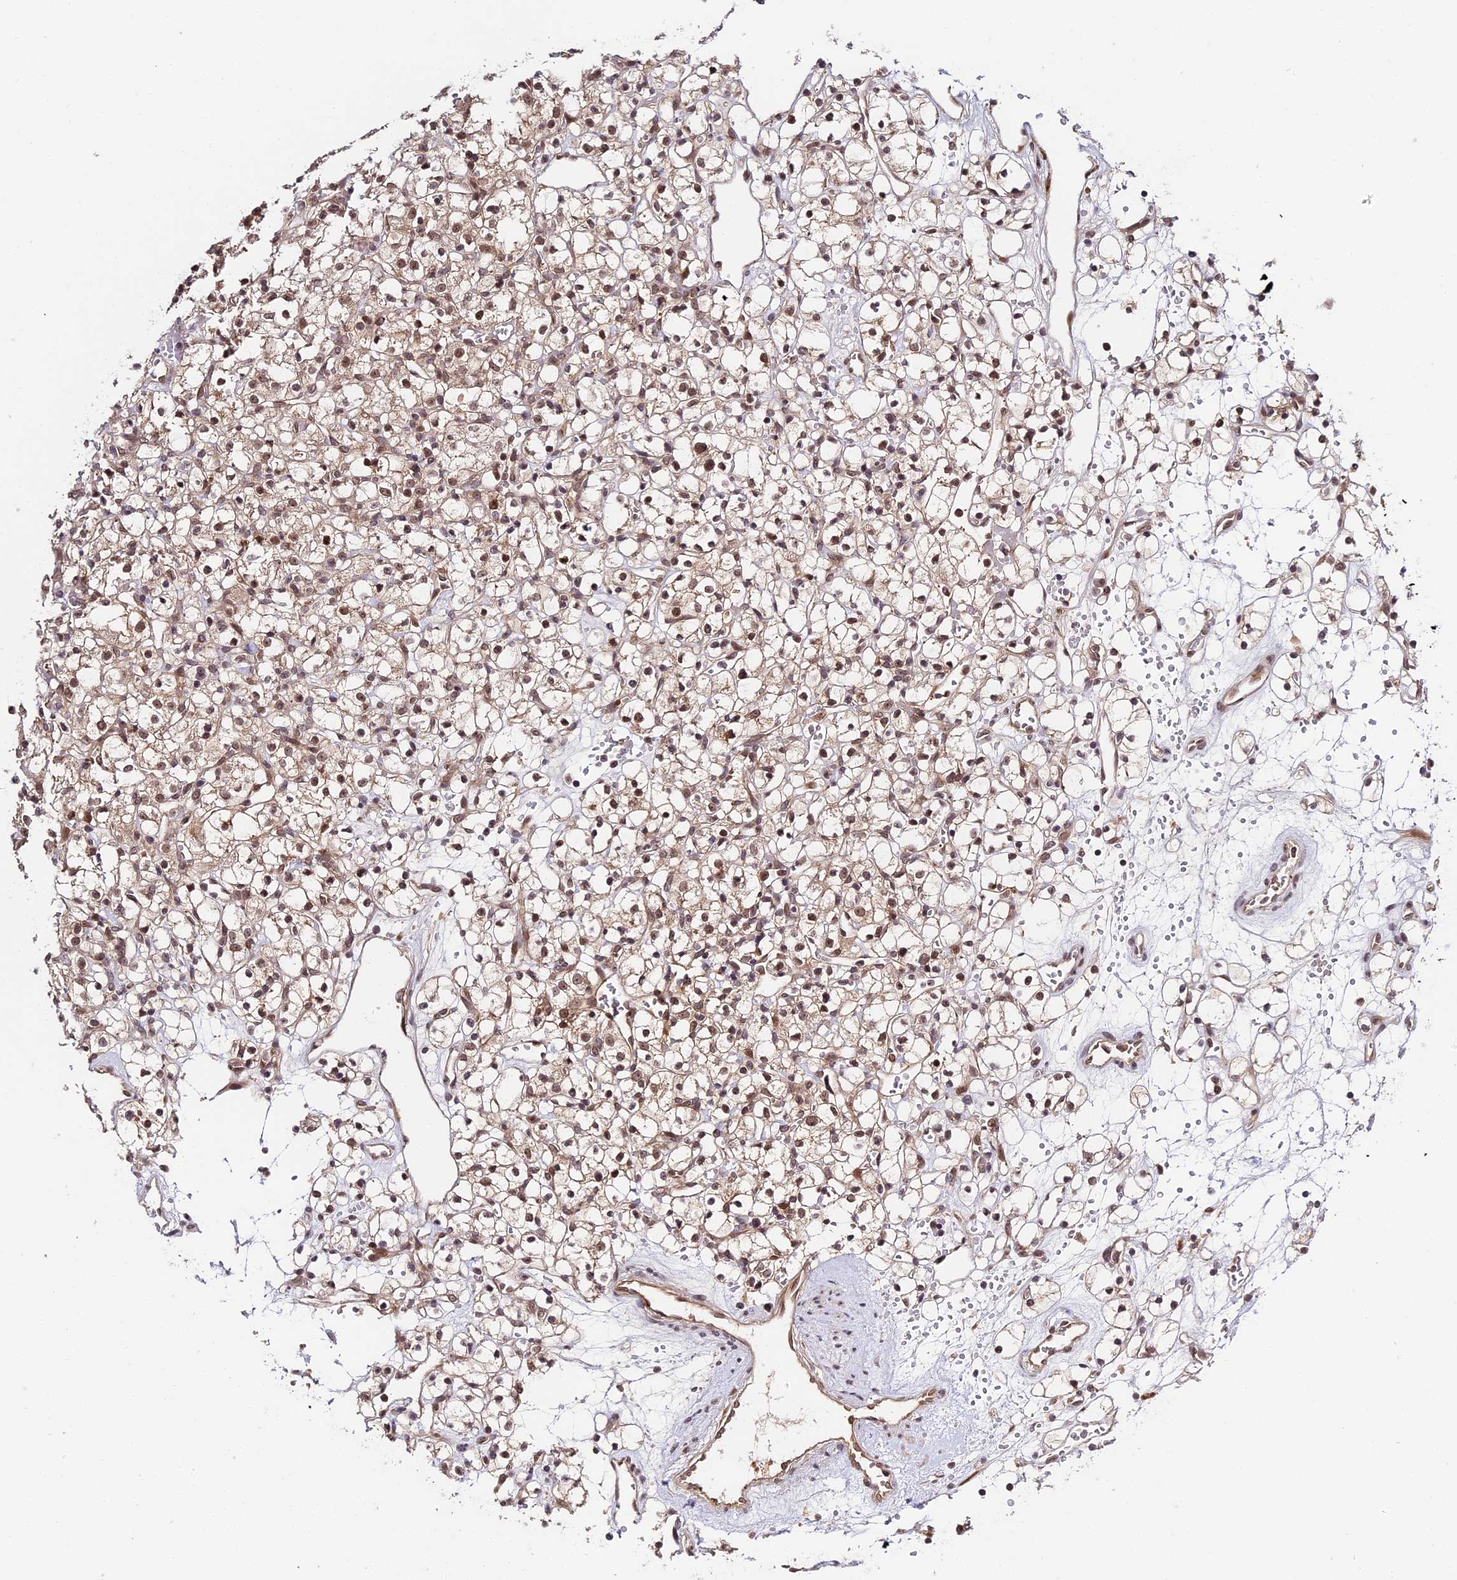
{"staining": {"intensity": "weak", "quantity": "25%-75%", "location": "nuclear"}, "tissue": "renal cancer", "cell_type": "Tumor cells", "image_type": "cancer", "snomed": [{"axis": "morphology", "description": "Adenocarcinoma, NOS"}, {"axis": "topography", "description": "Kidney"}], "caption": "Adenocarcinoma (renal) stained with immunohistochemistry (IHC) displays weak nuclear positivity in about 25%-75% of tumor cells. The protein is shown in brown color, while the nuclei are stained blue.", "gene": "IMPACT", "patient": {"sex": "female", "age": 59}}